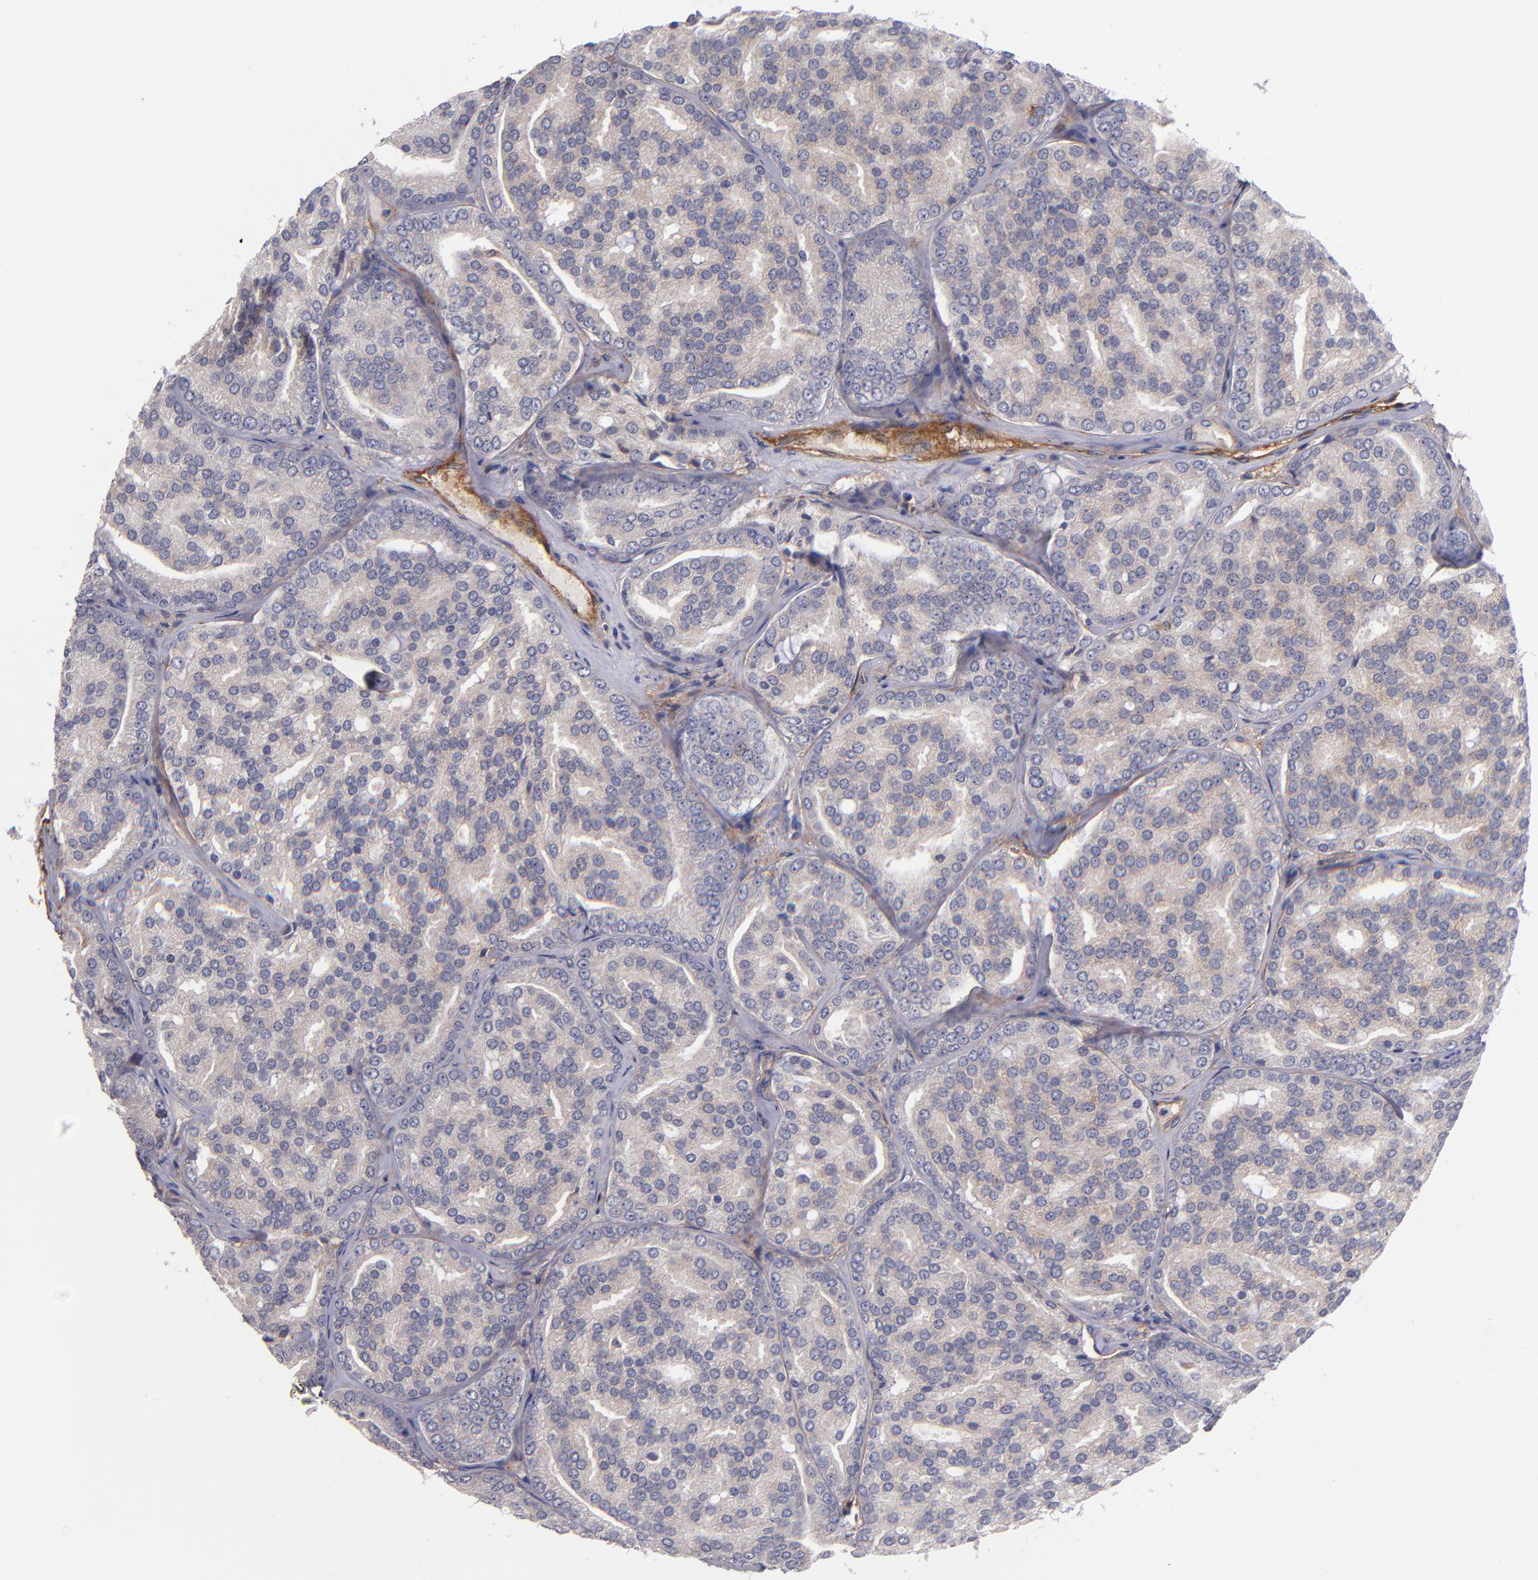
{"staining": {"intensity": "weak", "quantity": "<25%", "location": "cytoplasmic/membranous"}, "tissue": "prostate cancer", "cell_type": "Tumor cells", "image_type": "cancer", "snomed": [{"axis": "morphology", "description": "Adenocarcinoma, High grade"}, {"axis": "topography", "description": "Prostate"}], "caption": "Micrograph shows no protein expression in tumor cells of prostate high-grade adenocarcinoma tissue.", "gene": "PLSCR4", "patient": {"sex": "male", "age": 64}}